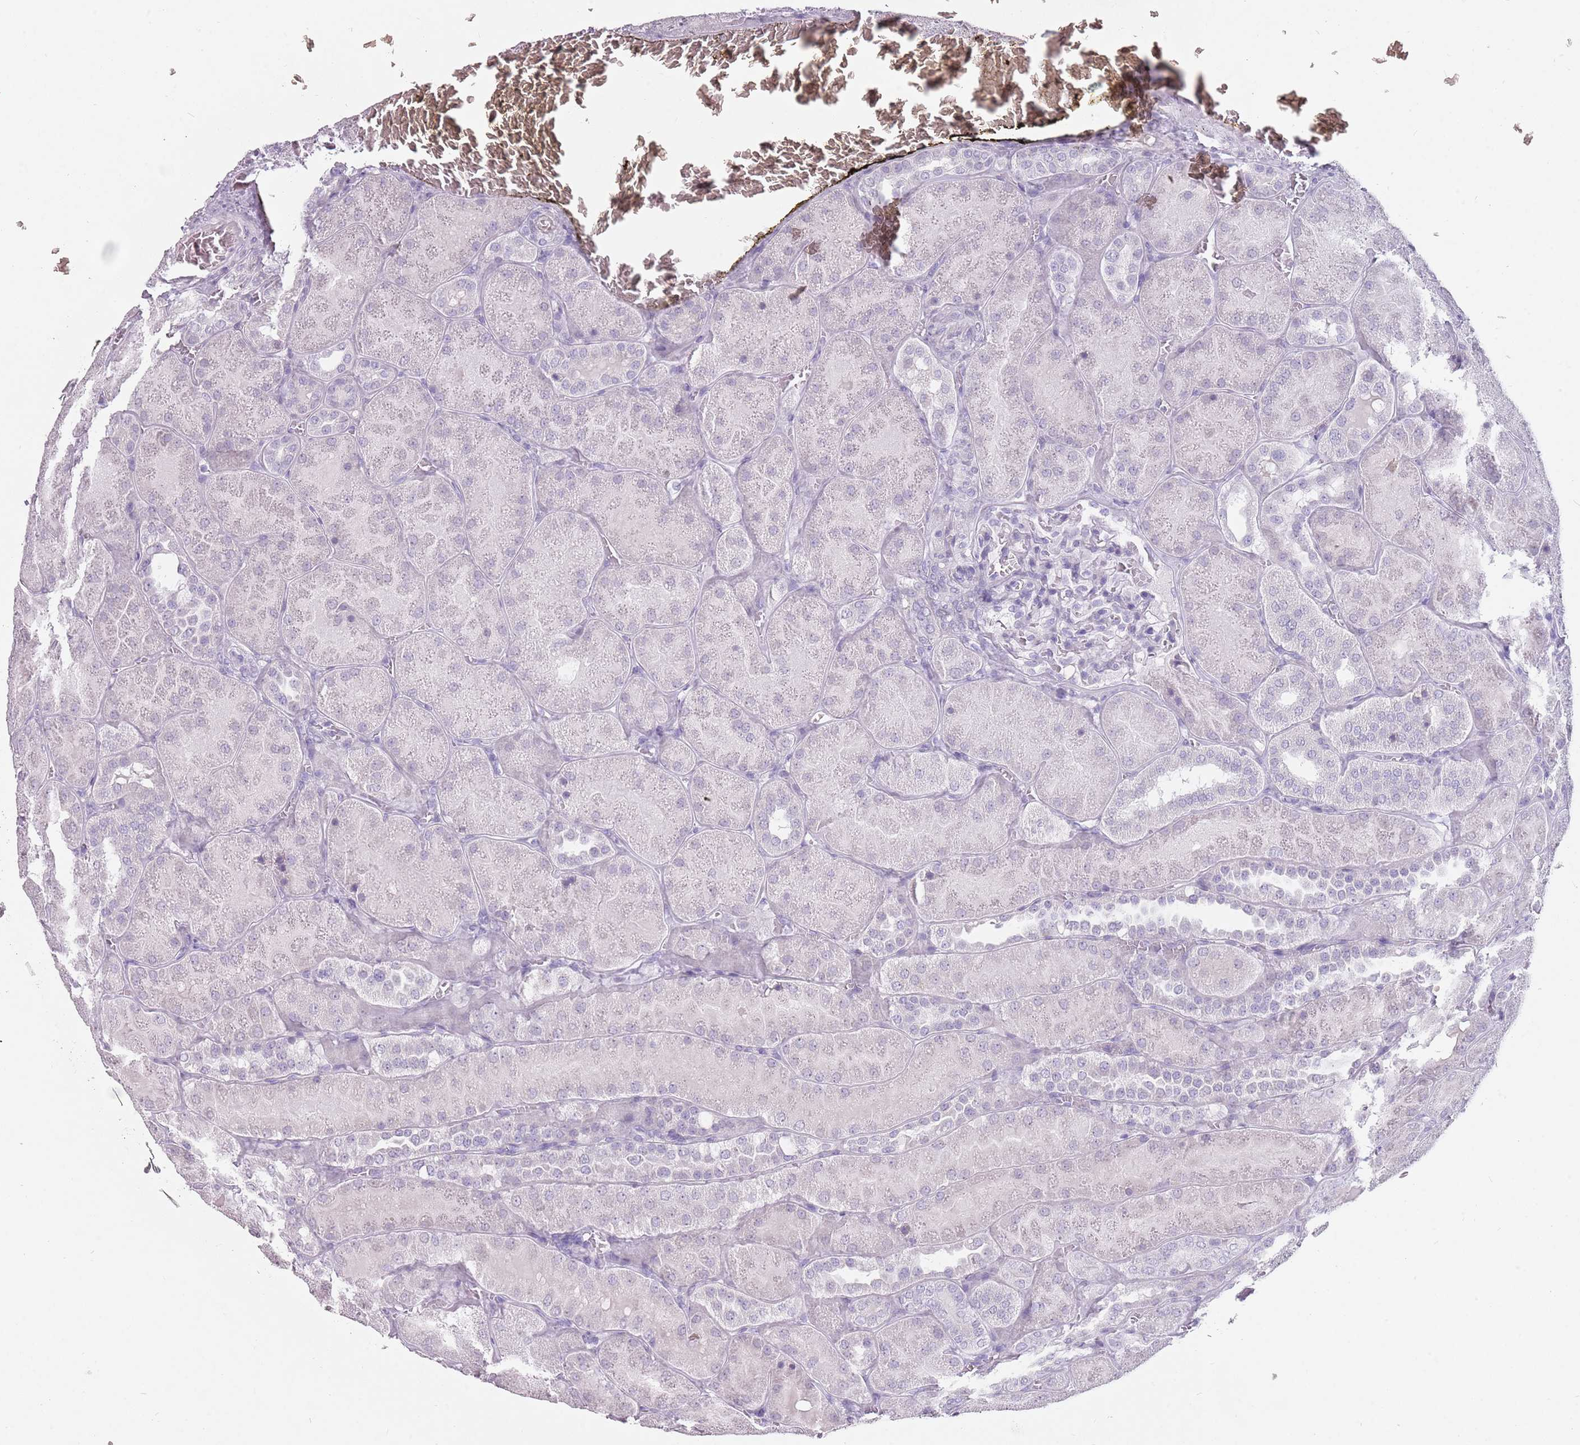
{"staining": {"intensity": "negative", "quantity": "none", "location": "none"}, "tissue": "kidney", "cell_type": "Cells in glomeruli", "image_type": "normal", "snomed": [{"axis": "morphology", "description": "Normal tissue, NOS"}, {"axis": "topography", "description": "Kidney"}], "caption": "Immunohistochemistry (IHC) image of benign human kidney stained for a protein (brown), which reveals no staining in cells in glomeruli.", "gene": "DDX4", "patient": {"sex": "male", "age": 28}}